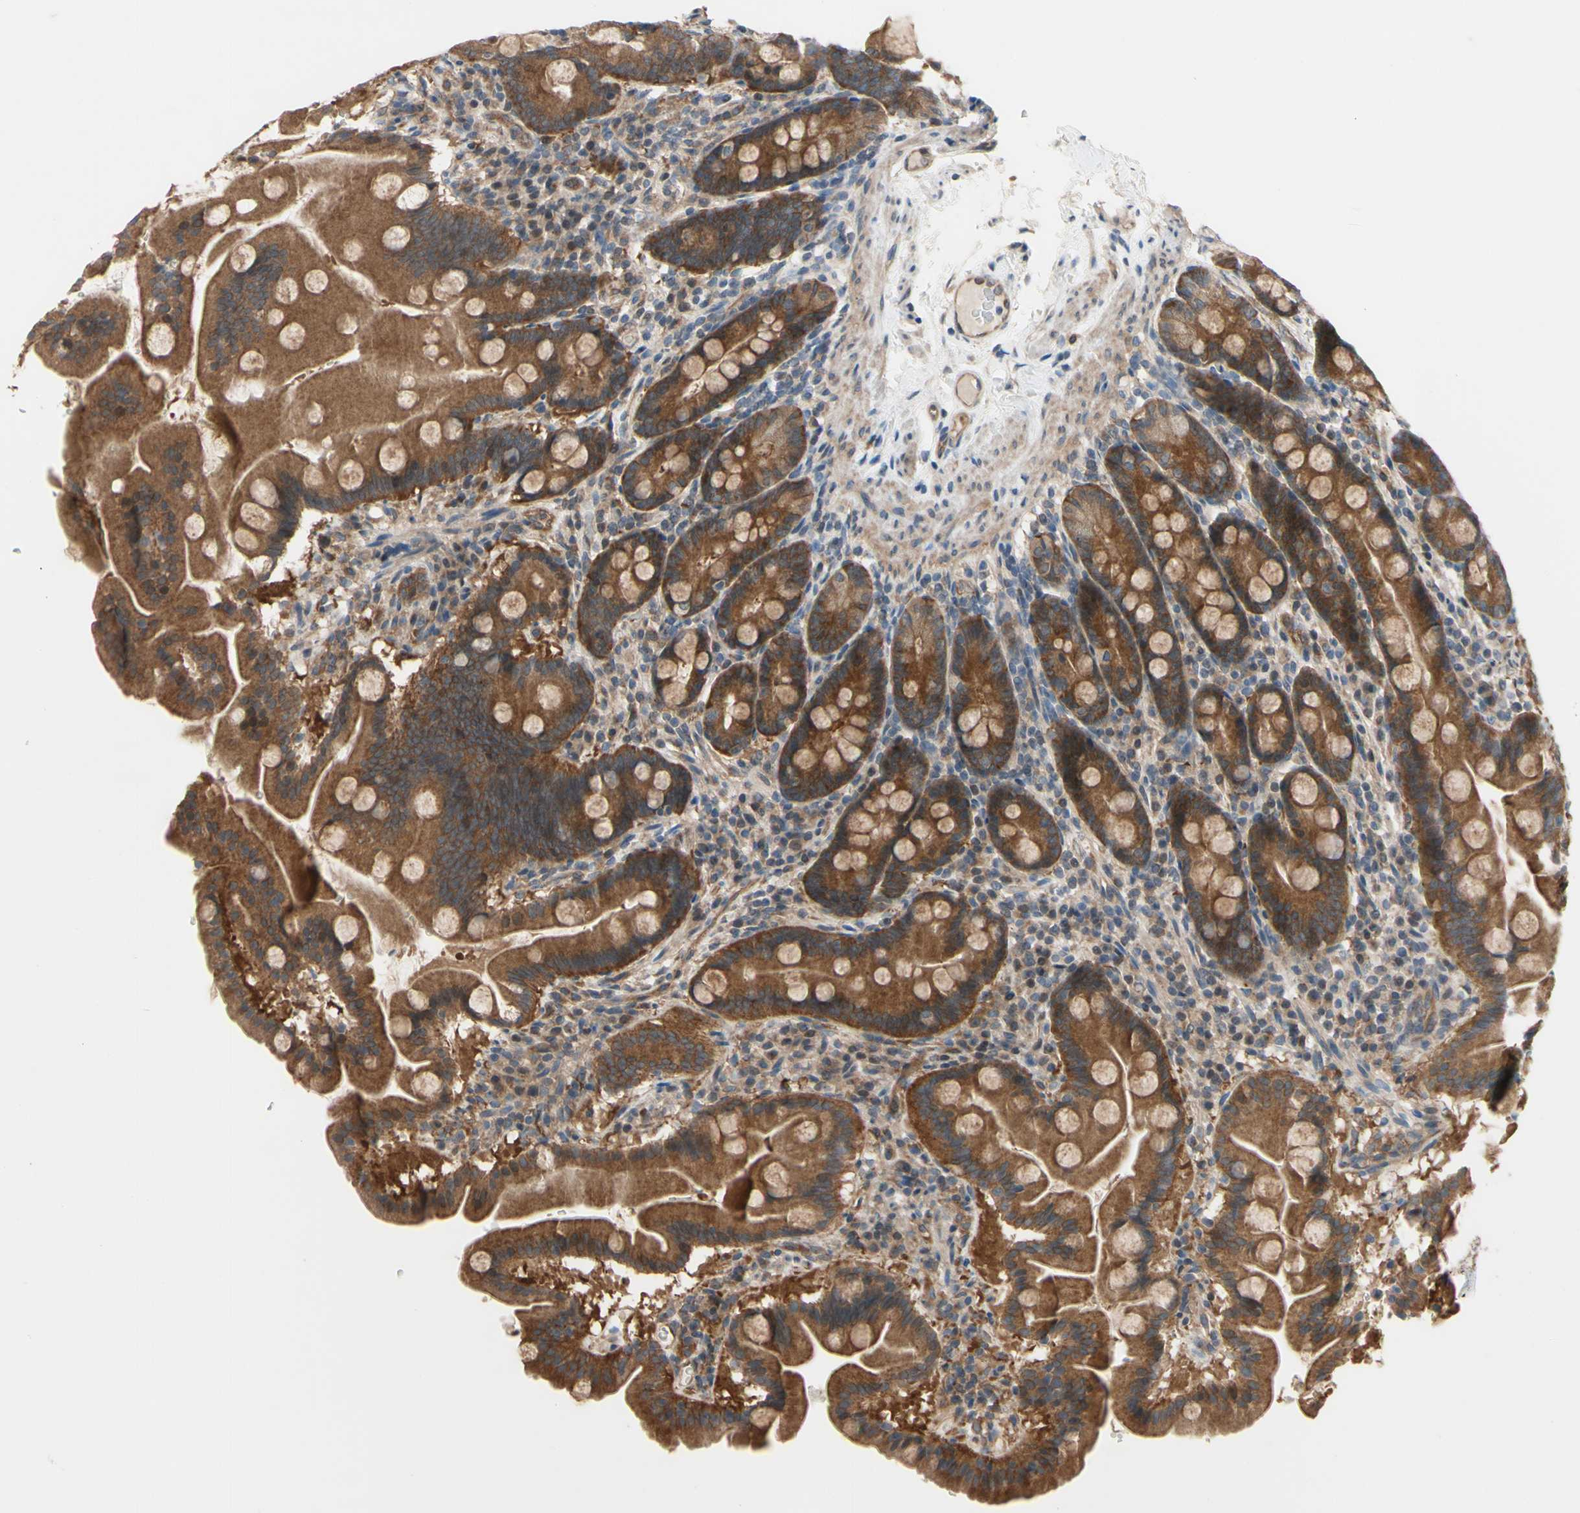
{"staining": {"intensity": "moderate", "quantity": ">75%", "location": "cytoplasmic/membranous"}, "tissue": "duodenum", "cell_type": "Glandular cells", "image_type": "normal", "snomed": [{"axis": "morphology", "description": "Normal tissue, NOS"}, {"axis": "topography", "description": "Duodenum"}], "caption": "About >75% of glandular cells in unremarkable duodenum exhibit moderate cytoplasmic/membranous protein expression as visualized by brown immunohistochemical staining.", "gene": "DYNLRB1", "patient": {"sex": "male", "age": 50}}